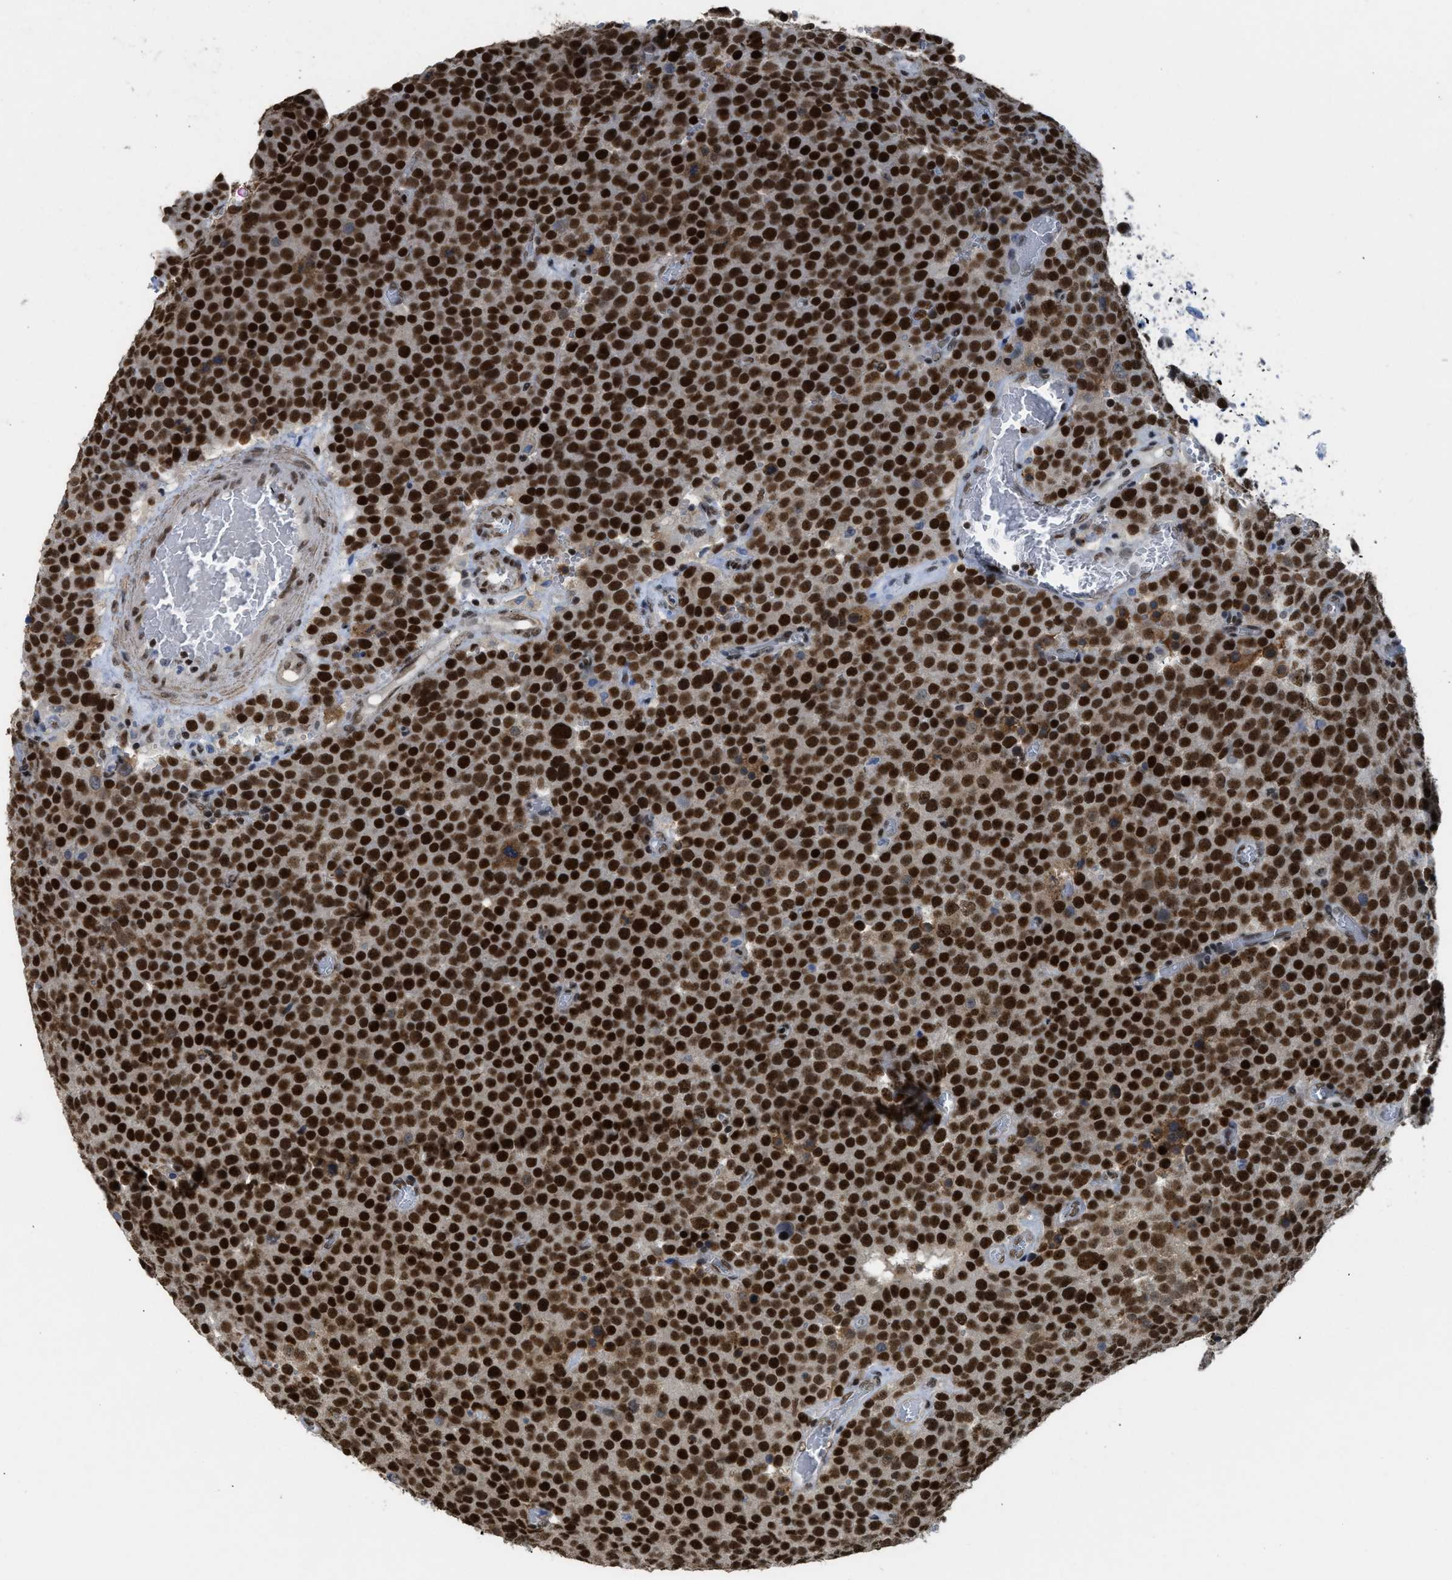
{"staining": {"intensity": "strong", "quantity": ">75%", "location": "nuclear"}, "tissue": "testis cancer", "cell_type": "Tumor cells", "image_type": "cancer", "snomed": [{"axis": "morphology", "description": "Normal tissue, NOS"}, {"axis": "morphology", "description": "Seminoma, NOS"}, {"axis": "topography", "description": "Testis"}], "caption": "A histopathology image of human testis cancer (seminoma) stained for a protein exhibits strong nuclear brown staining in tumor cells.", "gene": "SCAF4", "patient": {"sex": "male", "age": 71}}